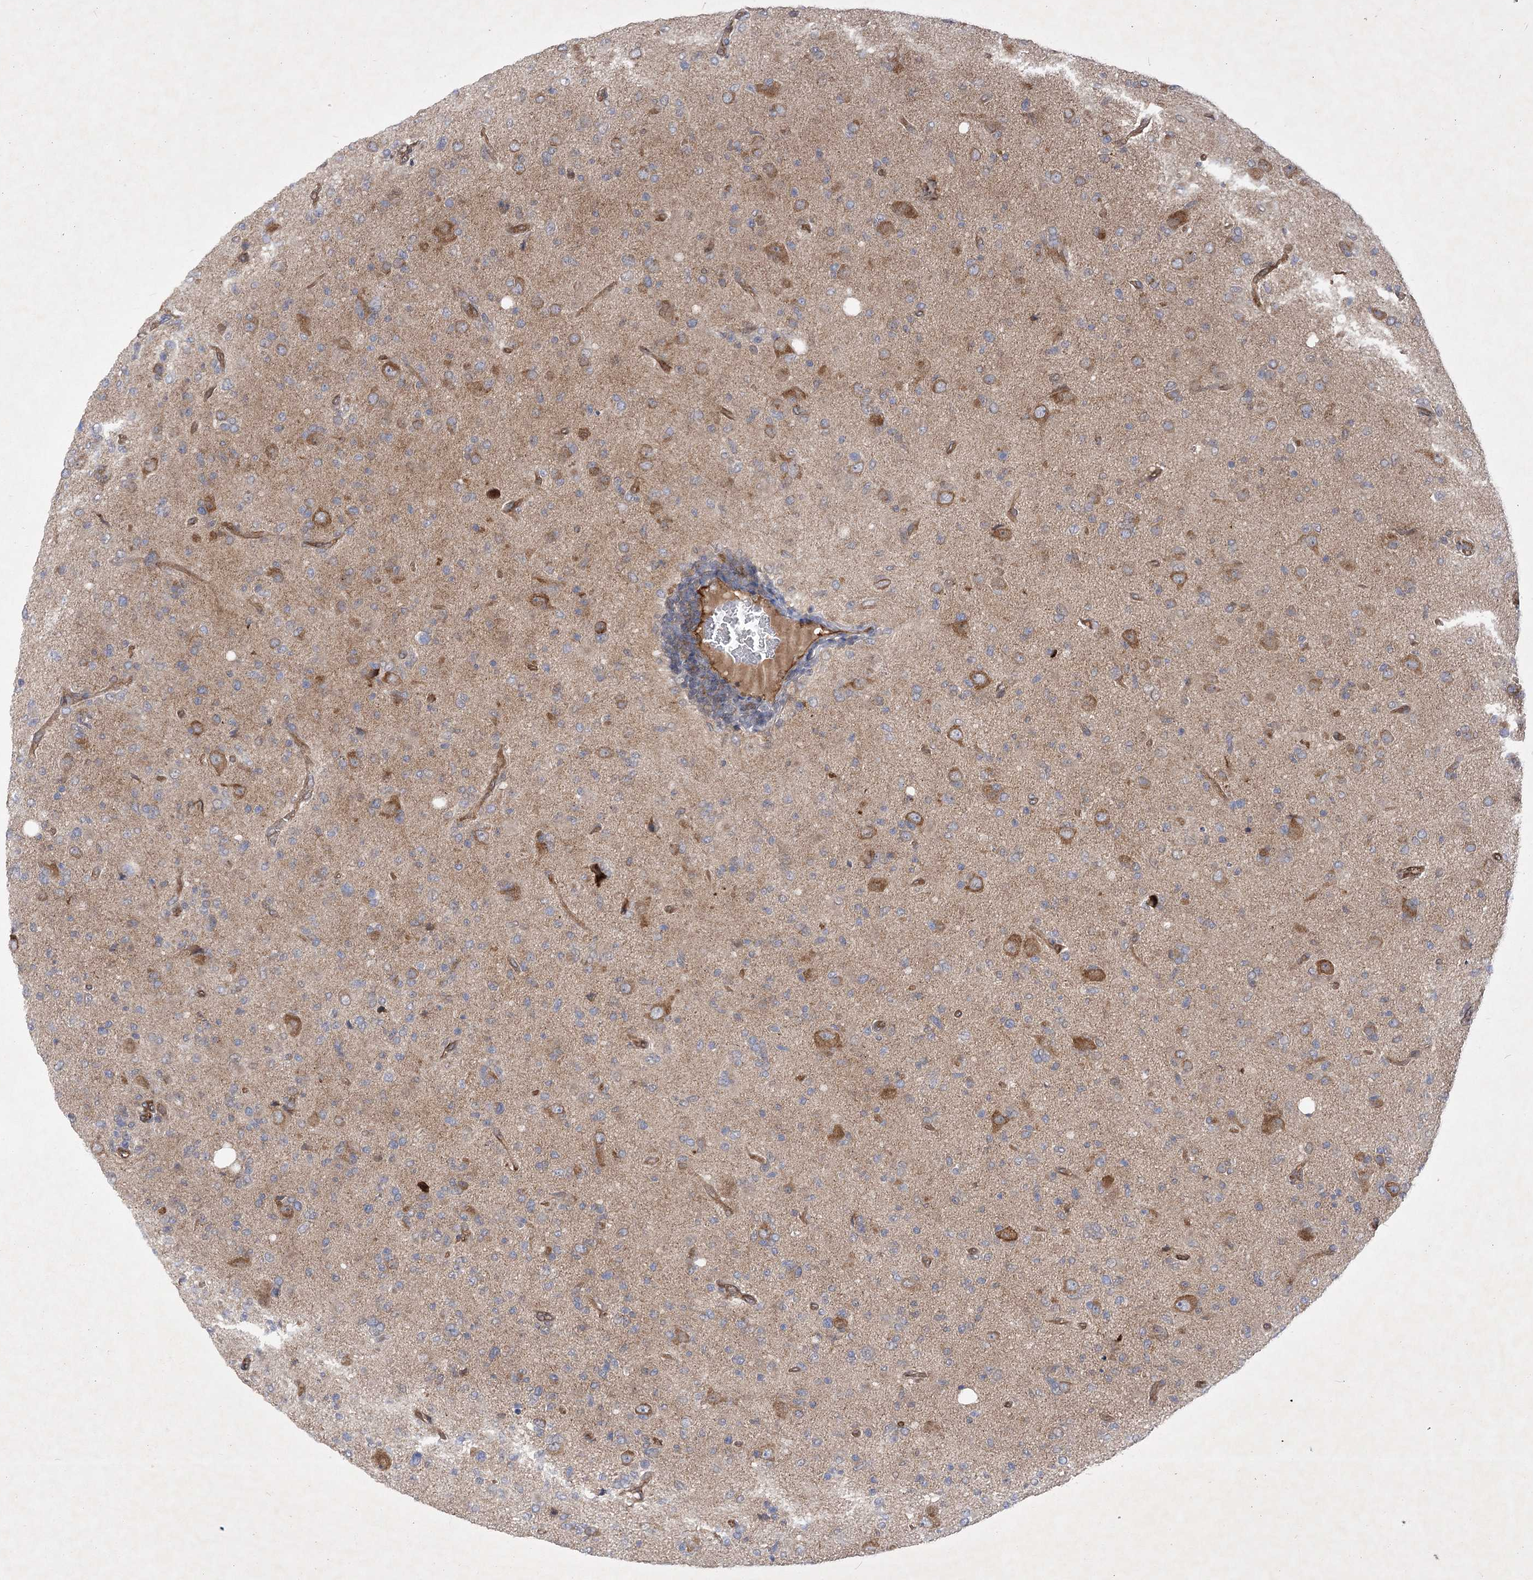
{"staining": {"intensity": "weak", "quantity": "<25%", "location": "cytoplasmic/membranous"}, "tissue": "glioma", "cell_type": "Tumor cells", "image_type": "cancer", "snomed": [{"axis": "morphology", "description": "Glioma, malignant, High grade"}, {"axis": "topography", "description": "Brain"}], "caption": "A micrograph of human glioma is negative for staining in tumor cells. (Immunohistochemistry, brightfield microscopy, high magnification).", "gene": "ARHGAP31", "patient": {"sex": "female", "age": 57}}